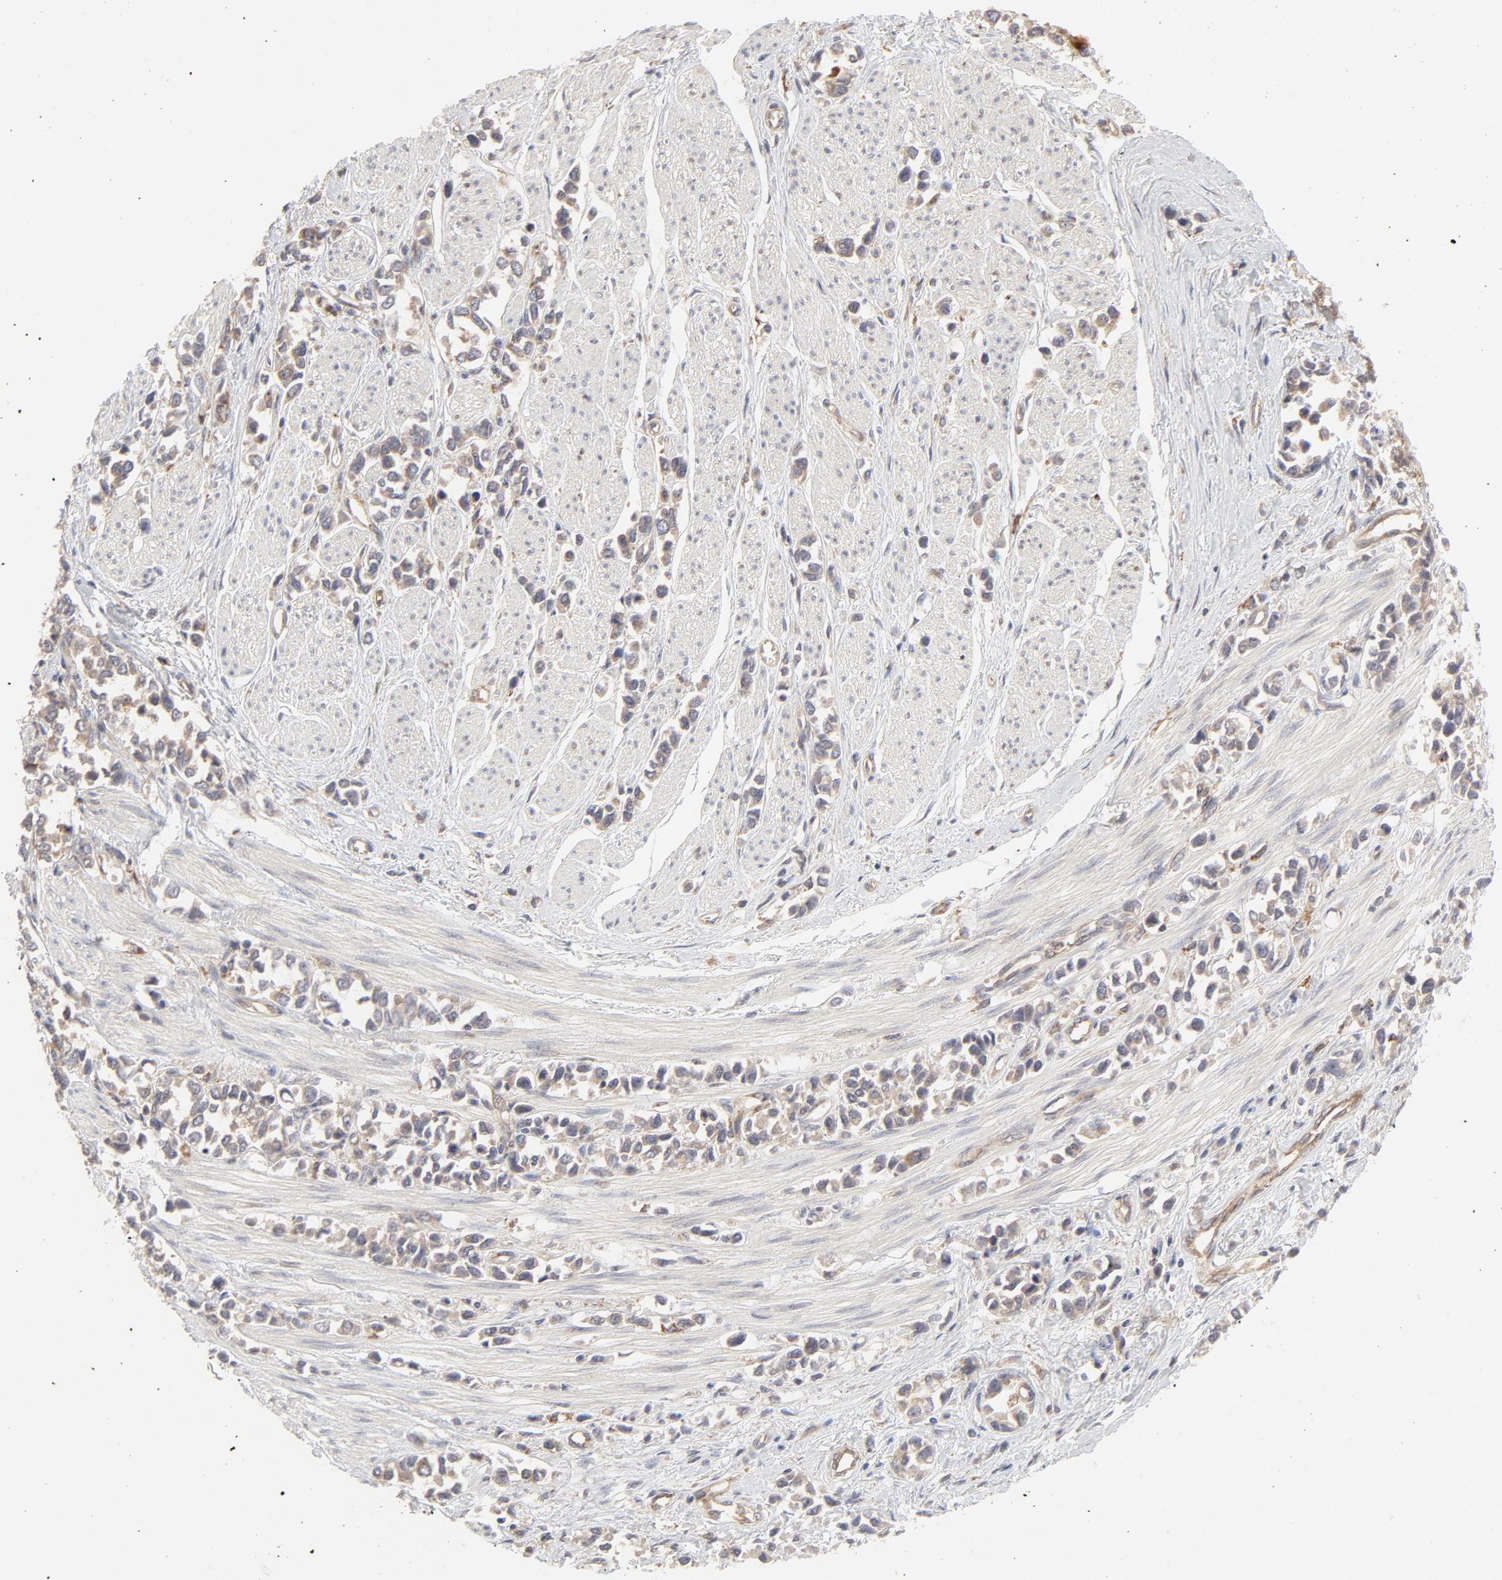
{"staining": {"intensity": "moderate", "quantity": ">75%", "location": "cytoplasmic/membranous"}, "tissue": "stomach cancer", "cell_type": "Tumor cells", "image_type": "cancer", "snomed": [{"axis": "morphology", "description": "Adenocarcinoma, NOS"}, {"axis": "topography", "description": "Stomach, upper"}], "caption": "Stomach cancer (adenocarcinoma) stained for a protein shows moderate cytoplasmic/membranous positivity in tumor cells. Using DAB (3,3'-diaminobenzidine) (brown) and hematoxylin (blue) stains, captured at high magnification using brightfield microscopy.", "gene": "RAB5C", "patient": {"sex": "male", "age": 76}}